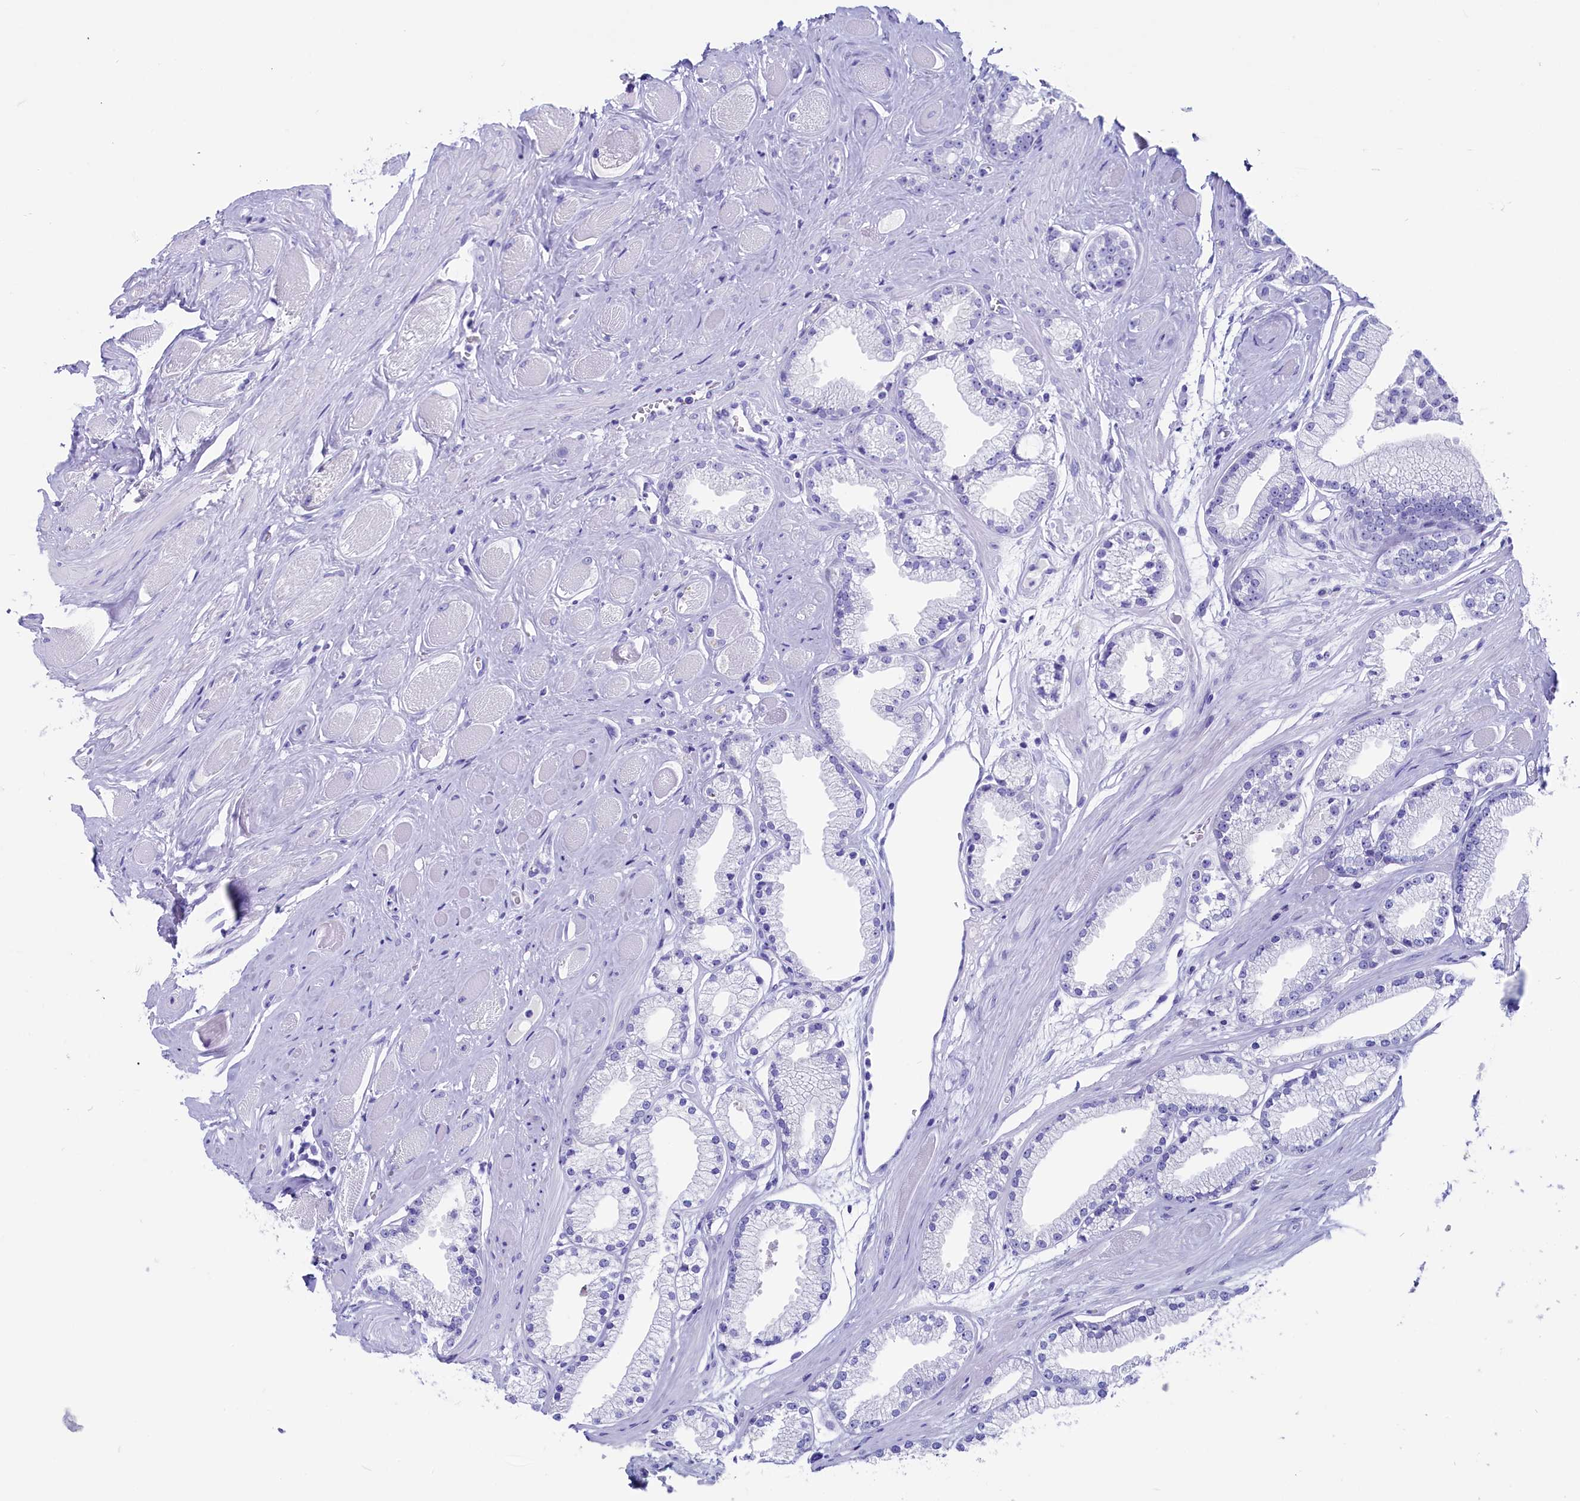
{"staining": {"intensity": "negative", "quantity": "none", "location": "none"}, "tissue": "prostate cancer", "cell_type": "Tumor cells", "image_type": "cancer", "snomed": [{"axis": "morphology", "description": "Adenocarcinoma, High grade"}, {"axis": "topography", "description": "Prostate"}], "caption": "A high-resolution image shows immunohistochemistry staining of prostate high-grade adenocarcinoma, which exhibits no significant staining in tumor cells. Nuclei are stained in blue.", "gene": "ANKRD29", "patient": {"sex": "male", "age": 67}}